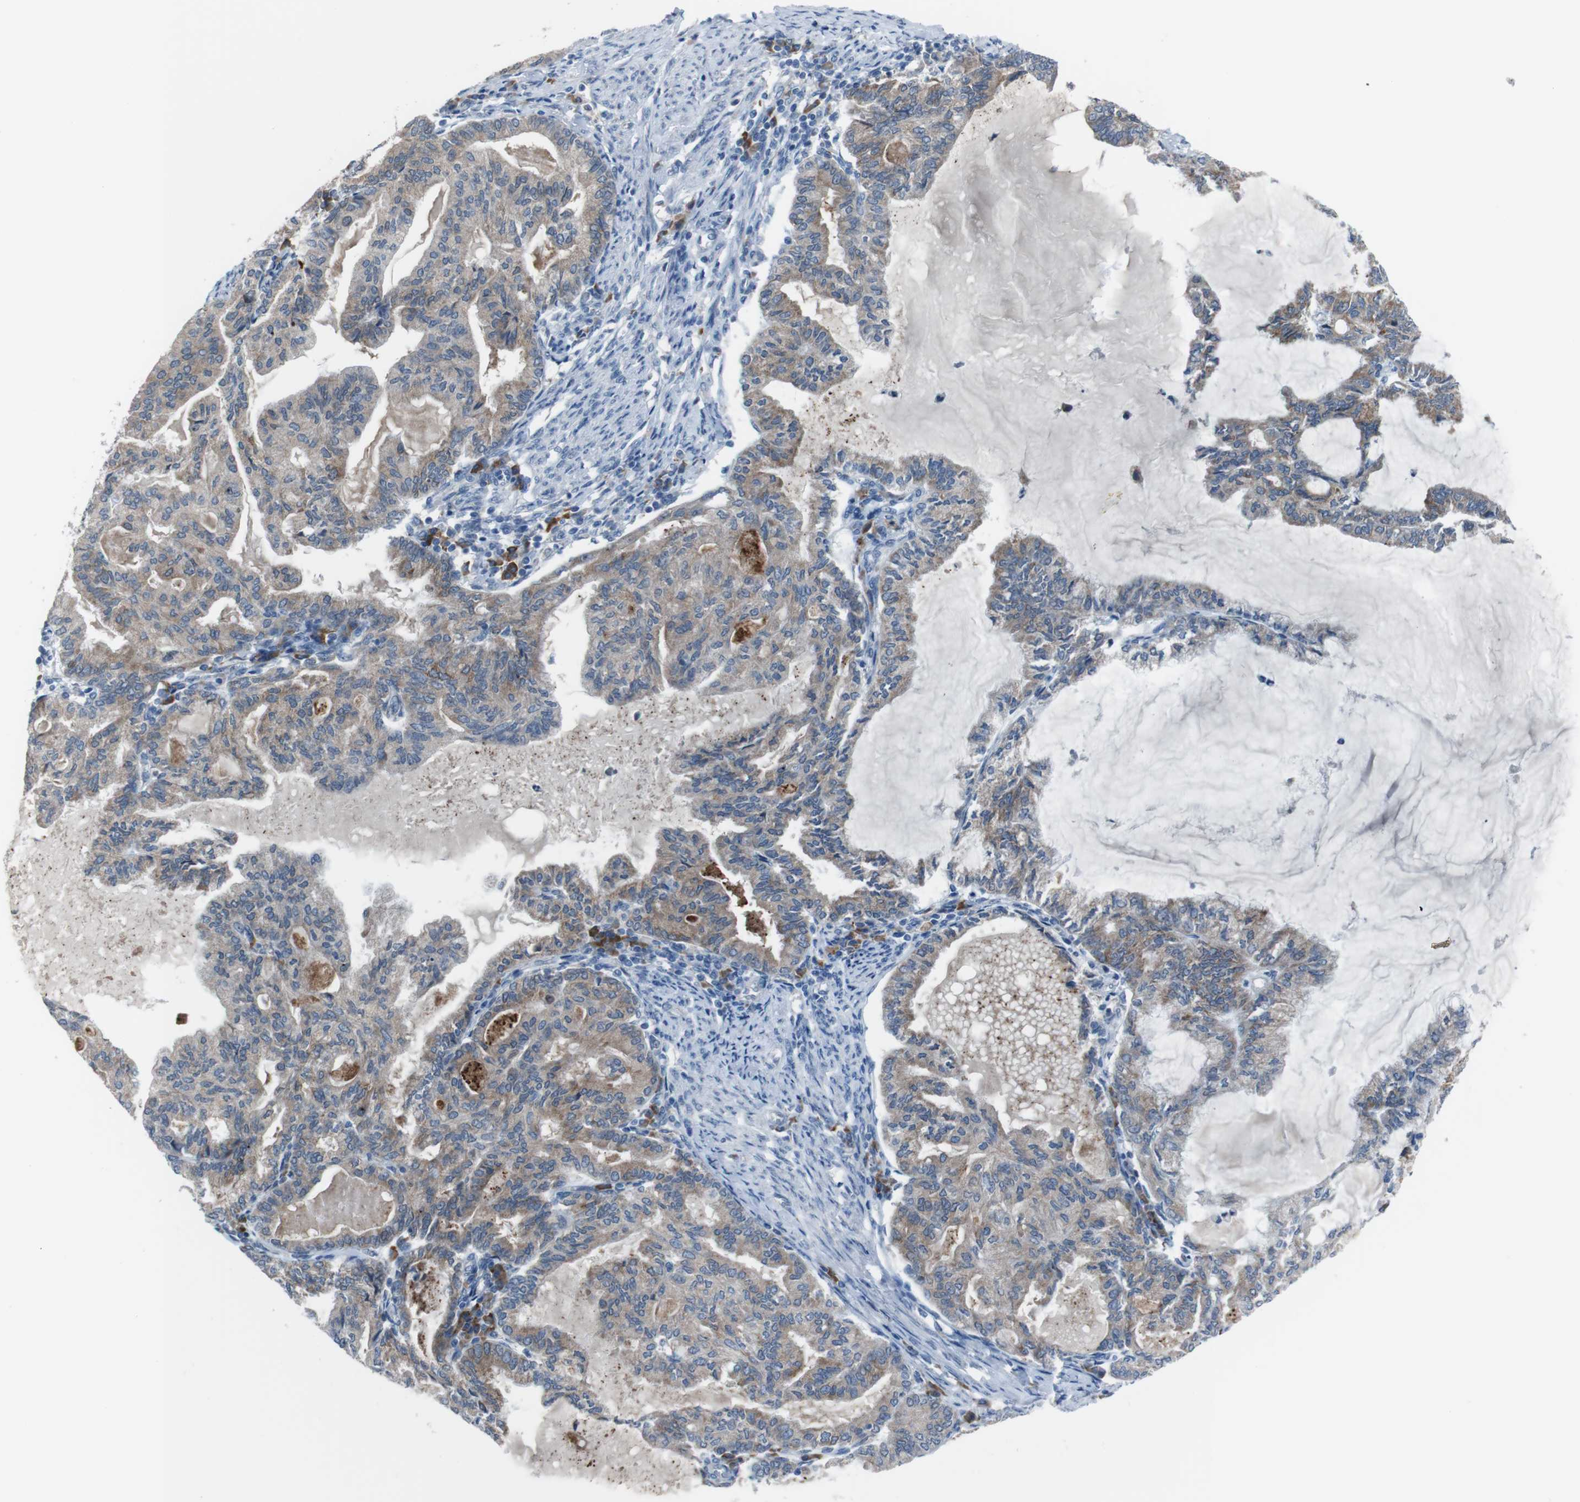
{"staining": {"intensity": "weak", "quantity": ">75%", "location": "cytoplasmic/membranous"}, "tissue": "endometrial cancer", "cell_type": "Tumor cells", "image_type": "cancer", "snomed": [{"axis": "morphology", "description": "Adenocarcinoma, NOS"}, {"axis": "topography", "description": "Endometrium"}], "caption": "Endometrial cancer stained with a brown dye shows weak cytoplasmic/membranous positive staining in approximately >75% of tumor cells.", "gene": "CDH22", "patient": {"sex": "female", "age": 86}}